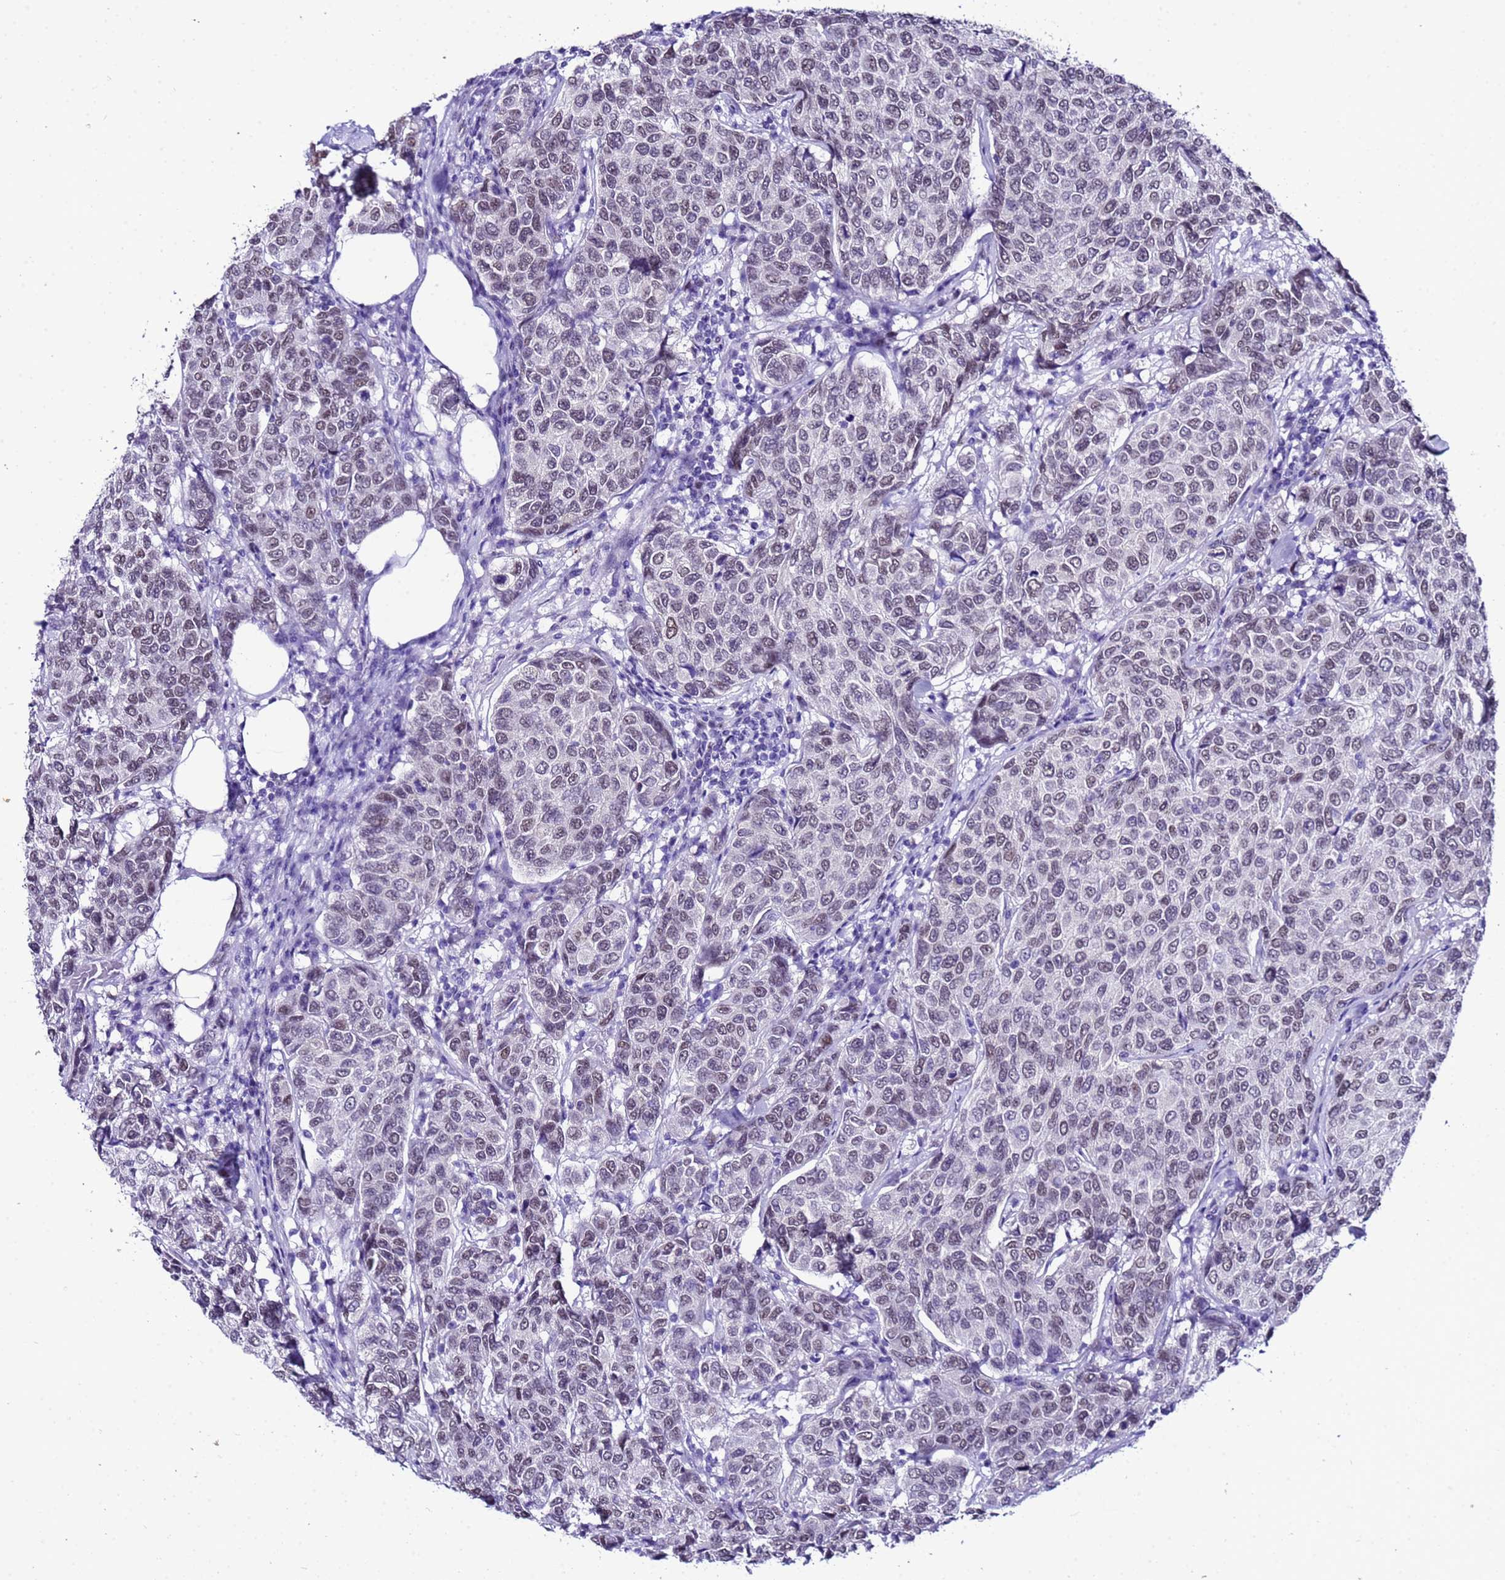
{"staining": {"intensity": "weak", "quantity": ">75%", "location": "nuclear"}, "tissue": "breast cancer", "cell_type": "Tumor cells", "image_type": "cancer", "snomed": [{"axis": "morphology", "description": "Duct carcinoma"}, {"axis": "topography", "description": "Breast"}], "caption": "A high-resolution histopathology image shows immunohistochemistry staining of intraductal carcinoma (breast), which exhibits weak nuclear staining in about >75% of tumor cells.", "gene": "BCL7A", "patient": {"sex": "female", "age": 55}}